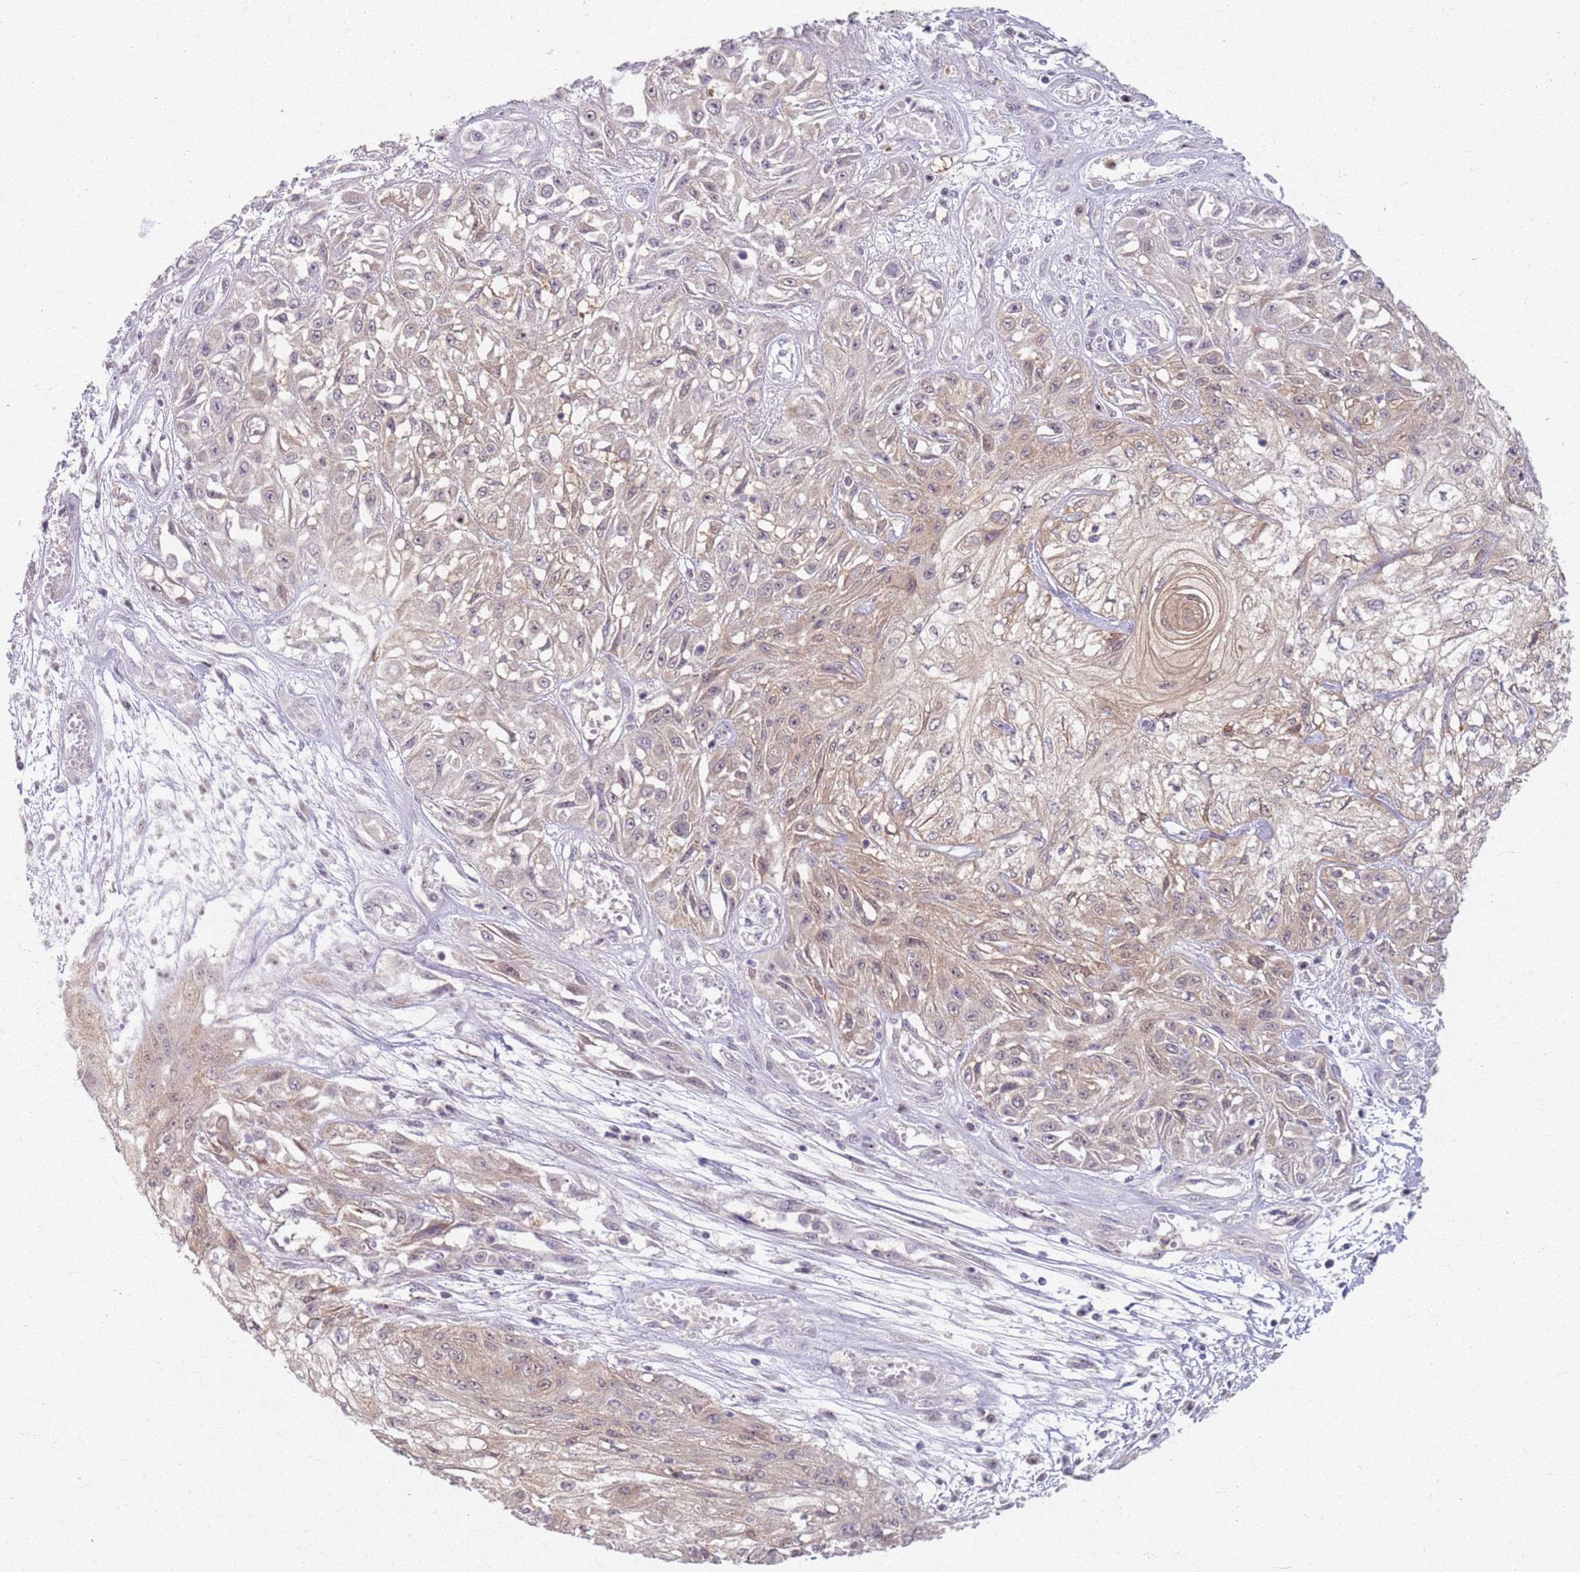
{"staining": {"intensity": "weak", "quantity": "25%-75%", "location": "cytoplasmic/membranous"}, "tissue": "skin cancer", "cell_type": "Tumor cells", "image_type": "cancer", "snomed": [{"axis": "morphology", "description": "Squamous cell carcinoma, NOS"}, {"axis": "morphology", "description": "Squamous cell carcinoma, metastatic, NOS"}, {"axis": "topography", "description": "Skin"}, {"axis": "topography", "description": "Lymph node"}], "caption": "Skin cancer stained for a protein (brown) exhibits weak cytoplasmic/membranous positive expression in about 25%-75% of tumor cells.", "gene": "ZDHHC2", "patient": {"sex": "male", "age": 75}}